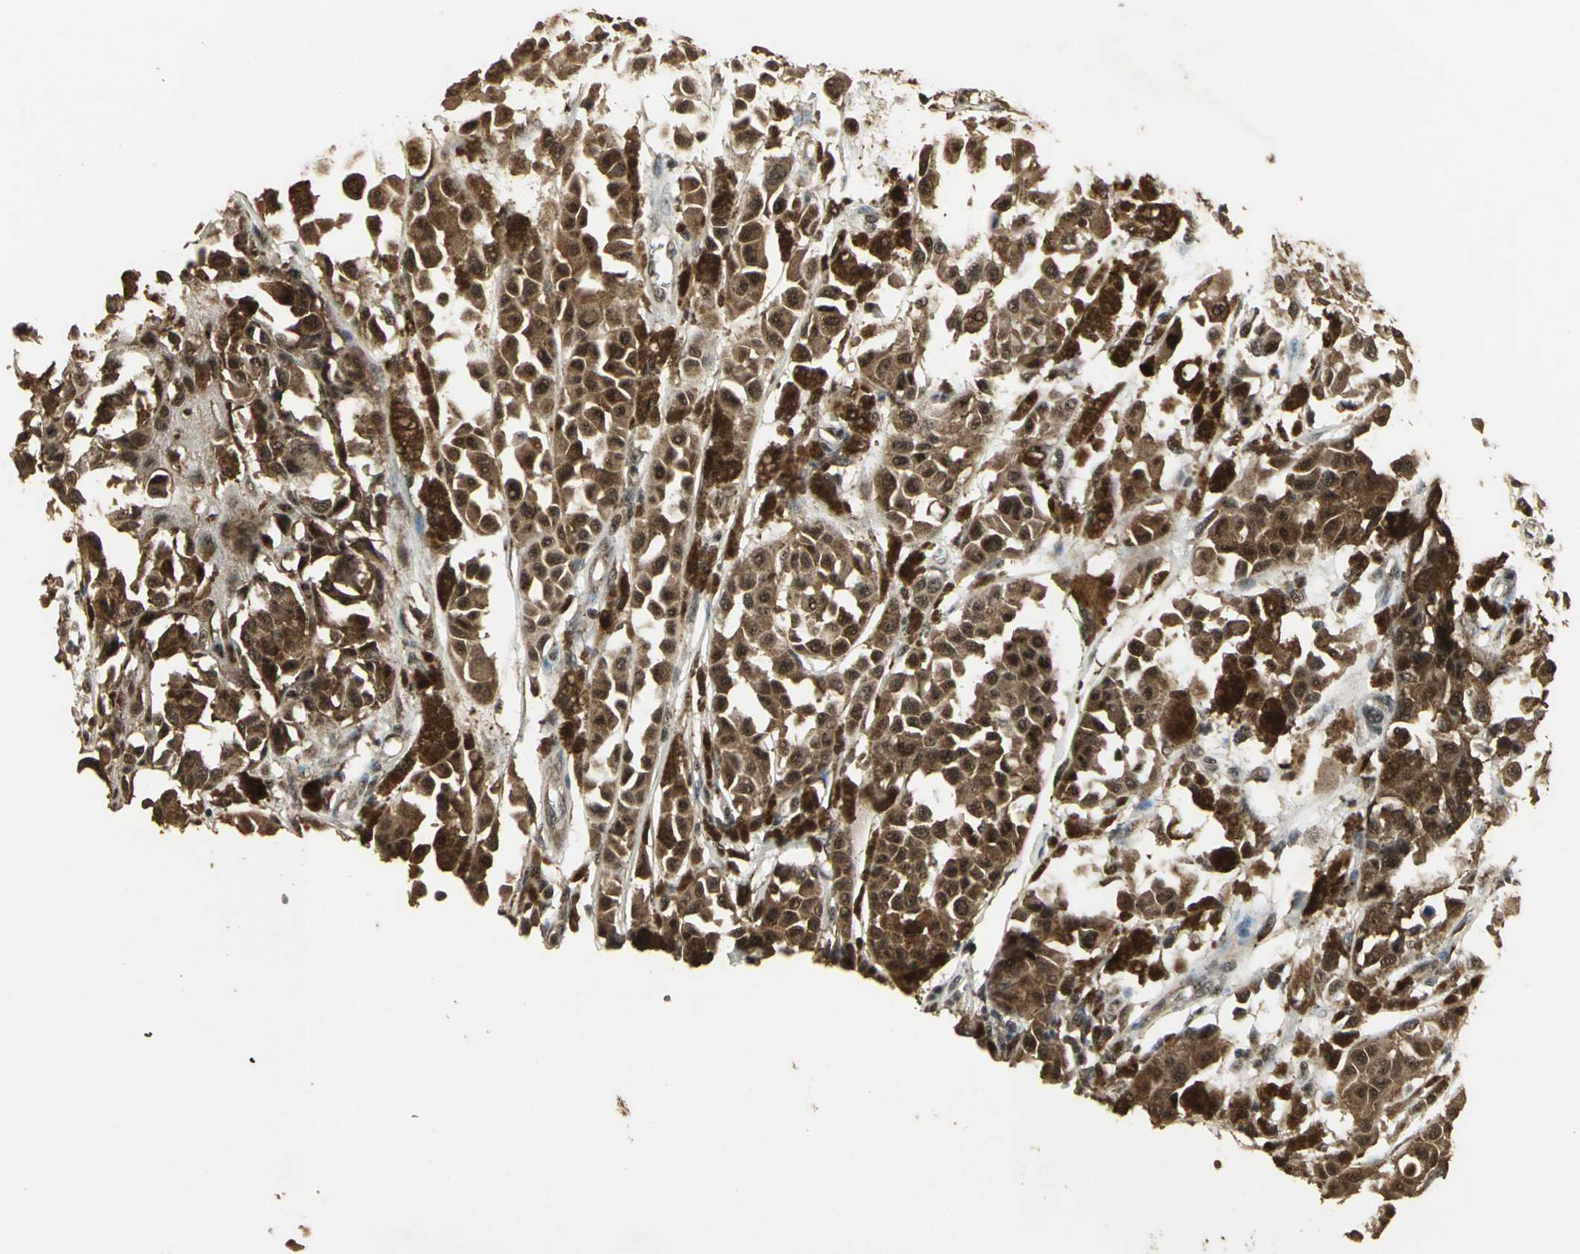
{"staining": {"intensity": "strong", "quantity": ">75%", "location": "cytoplasmic/membranous"}, "tissue": "melanoma", "cell_type": "Tumor cells", "image_type": "cancer", "snomed": [{"axis": "morphology", "description": "Malignant melanoma, NOS"}, {"axis": "topography", "description": "Skin"}], "caption": "An immunohistochemistry (IHC) photomicrograph of neoplastic tissue is shown. Protein staining in brown labels strong cytoplasmic/membranous positivity in malignant melanoma within tumor cells.", "gene": "UCHL5", "patient": {"sex": "female", "age": 38}}